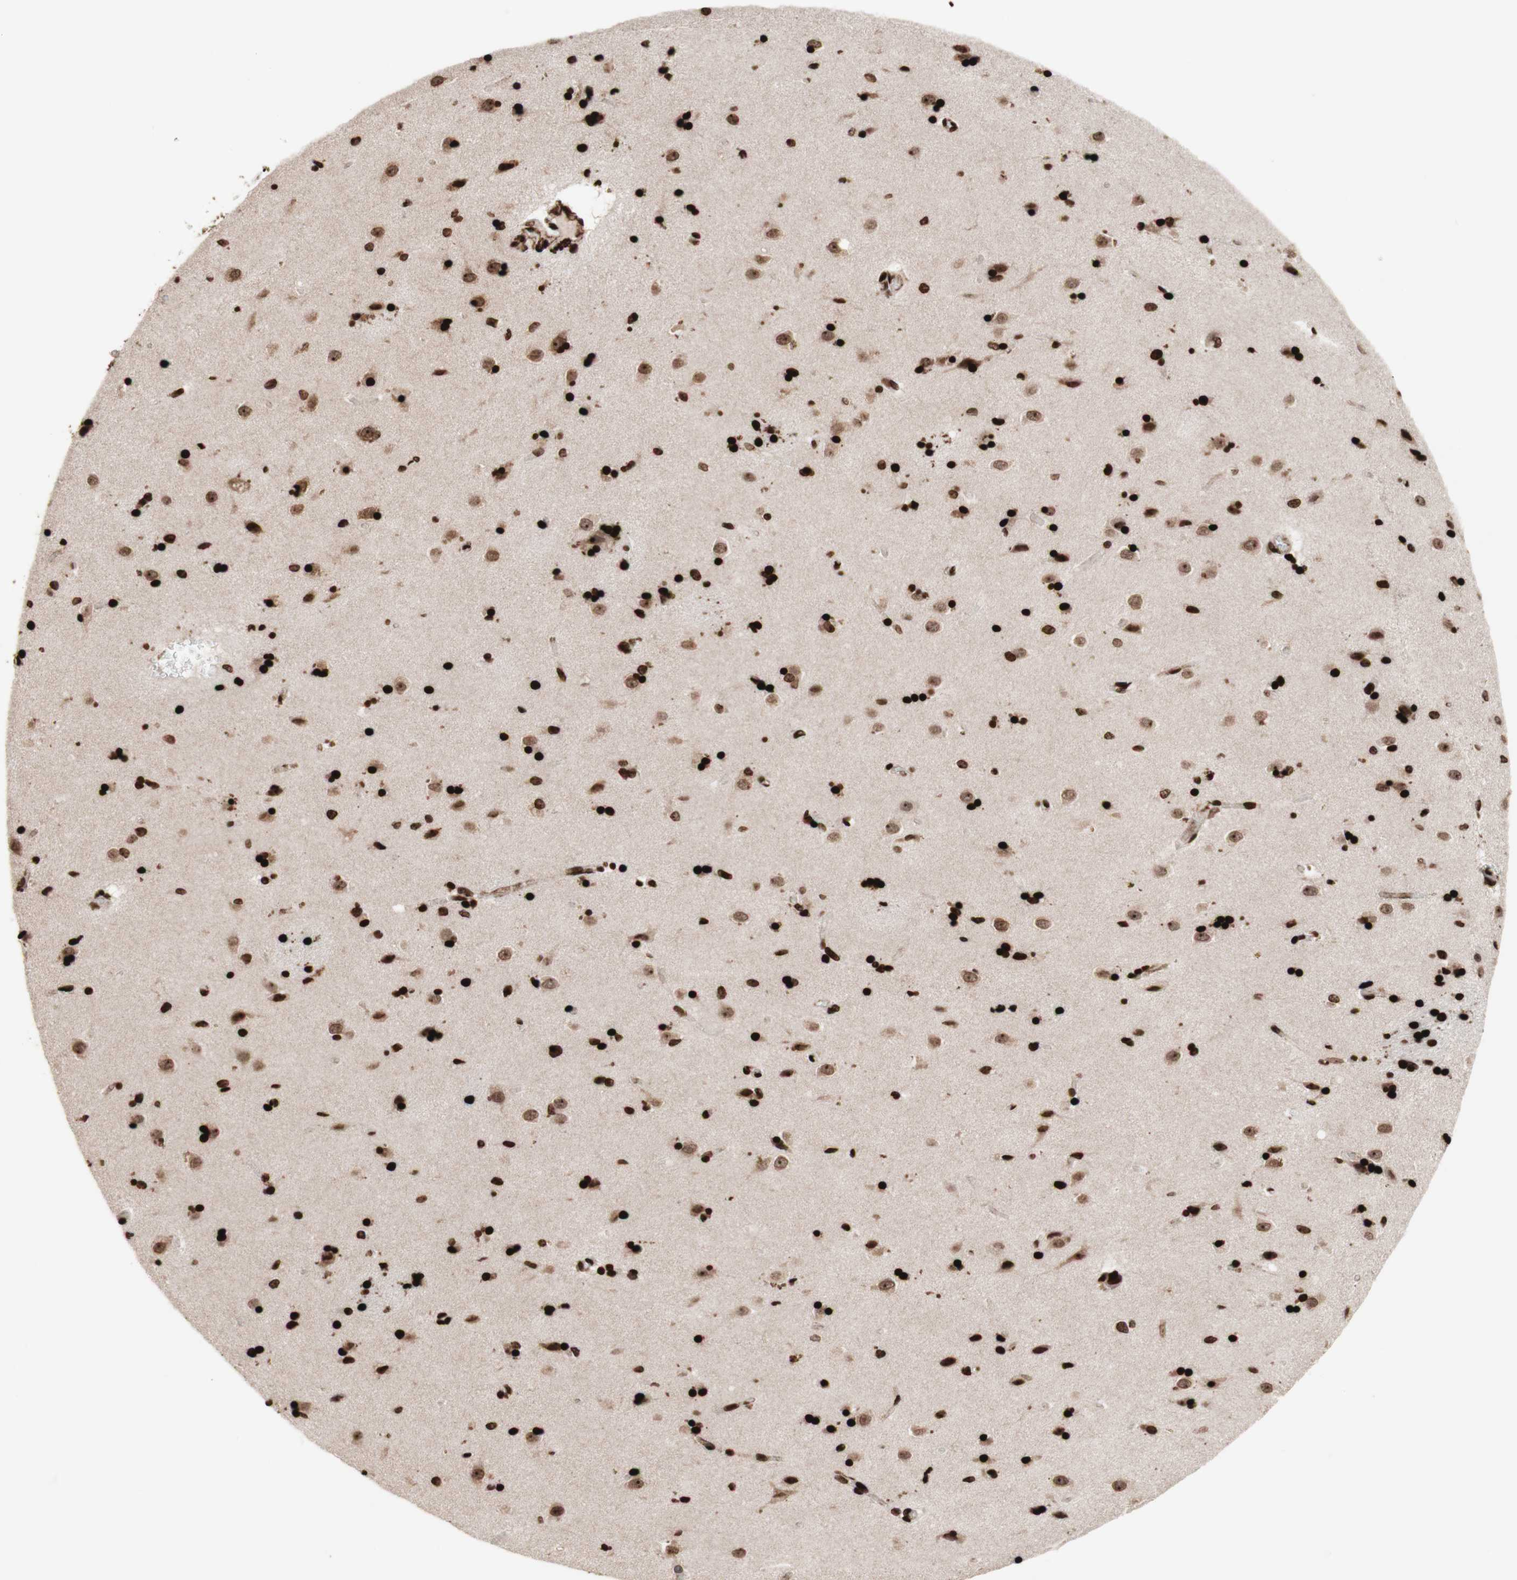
{"staining": {"intensity": "strong", "quantity": ">75%", "location": "nuclear"}, "tissue": "caudate", "cell_type": "Glial cells", "image_type": "normal", "snomed": [{"axis": "morphology", "description": "Normal tissue, NOS"}, {"axis": "topography", "description": "Lateral ventricle wall"}], "caption": "Immunohistochemical staining of normal human caudate exhibits strong nuclear protein staining in about >75% of glial cells. The staining is performed using DAB (3,3'-diaminobenzidine) brown chromogen to label protein expression. The nuclei are counter-stained blue using hematoxylin.", "gene": "NCAPD2", "patient": {"sex": "female", "age": 54}}